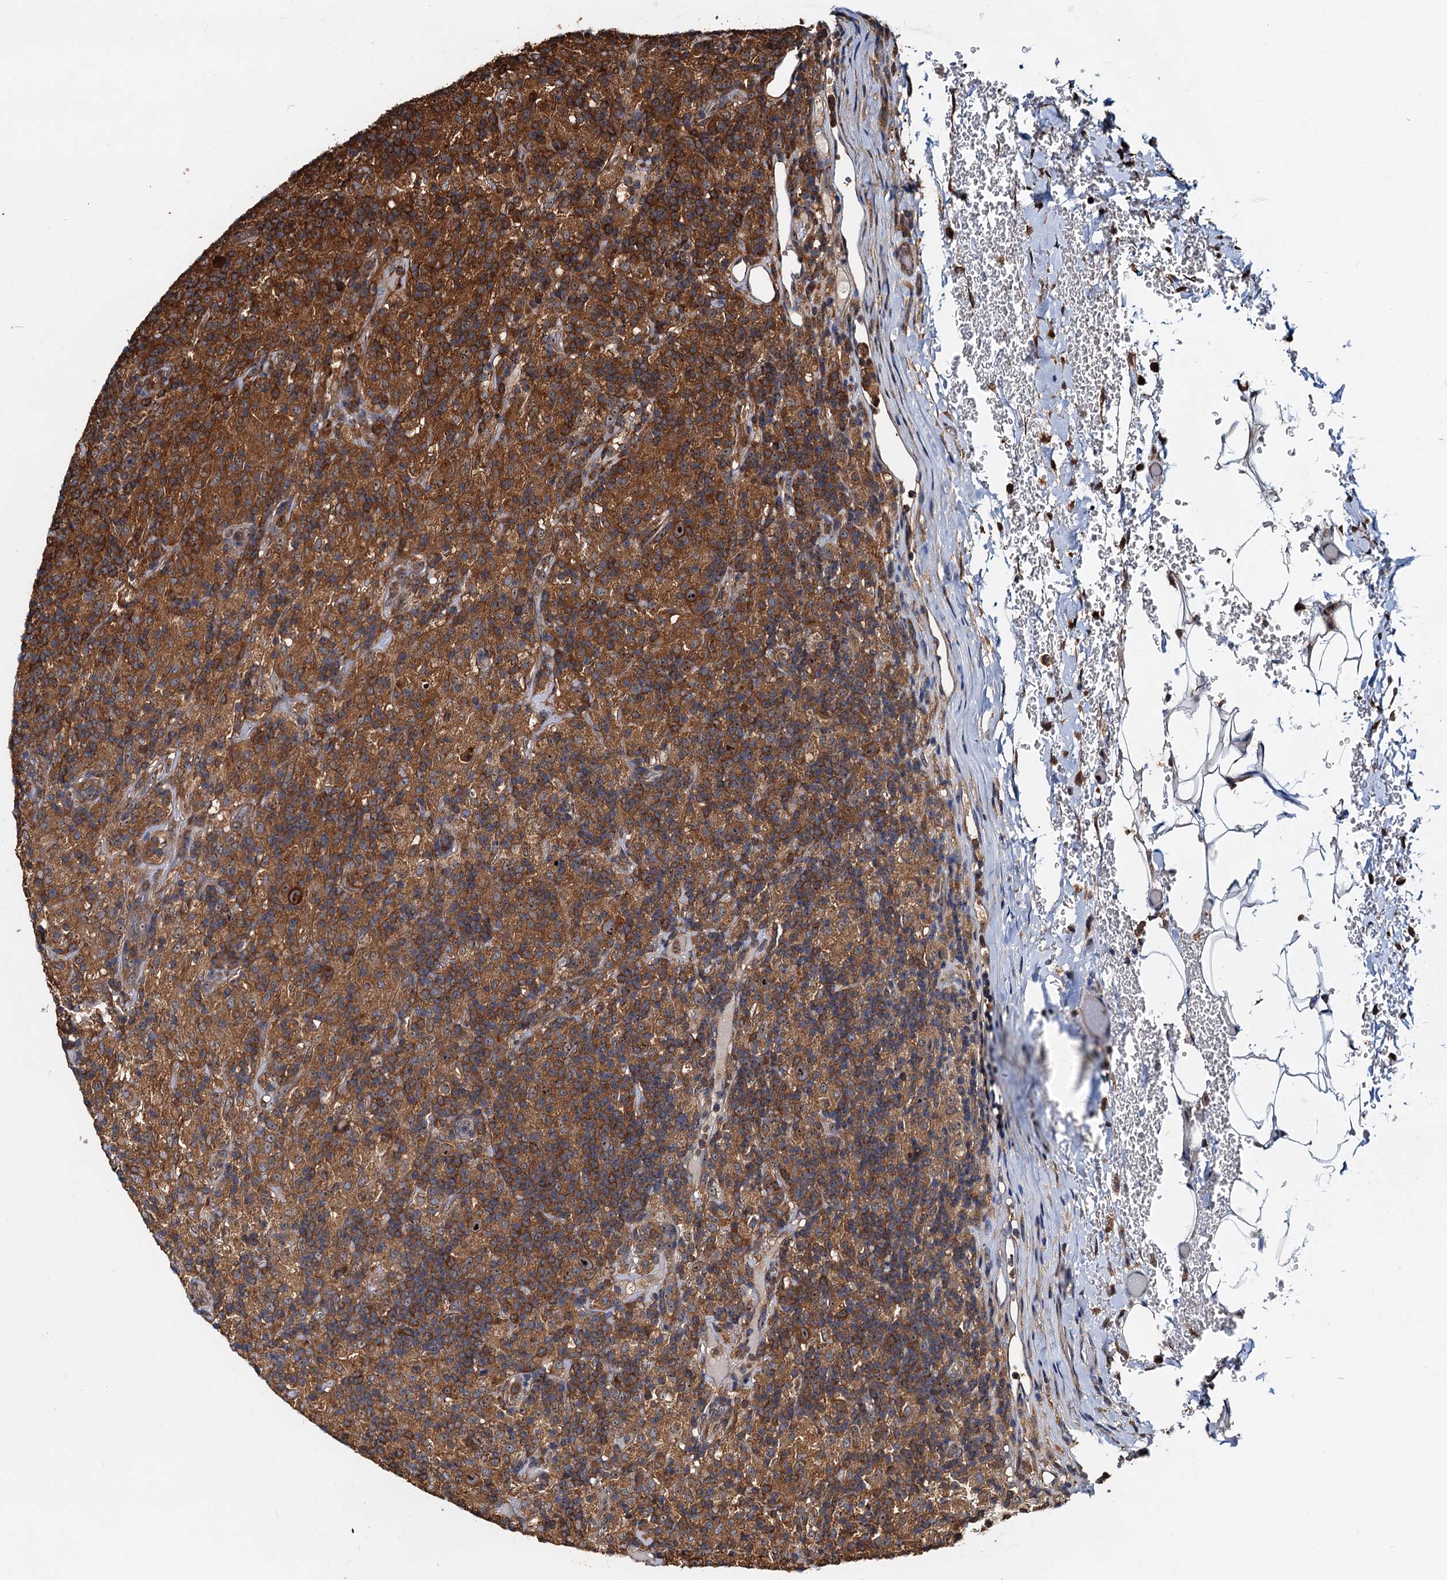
{"staining": {"intensity": "moderate", "quantity": ">75%", "location": "cytoplasmic/membranous"}, "tissue": "lymphoma", "cell_type": "Tumor cells", "image_type": "cancer", "snomed": [{"axis": "morphology", "description": "Hodgkin's disease, NOS"}, {"axis": "topography", "description": "Lymph node"}], "caption": "Moderate cytoplasmic/membranous protein positivity is appreciated in about >75% of tumor cells in Hodgkin's disease. (brown staining indicates protein expression, while blue staining denotes nuclei).", "gene": "USP6NL", "patient": {"sex": "male", "age": 70}}